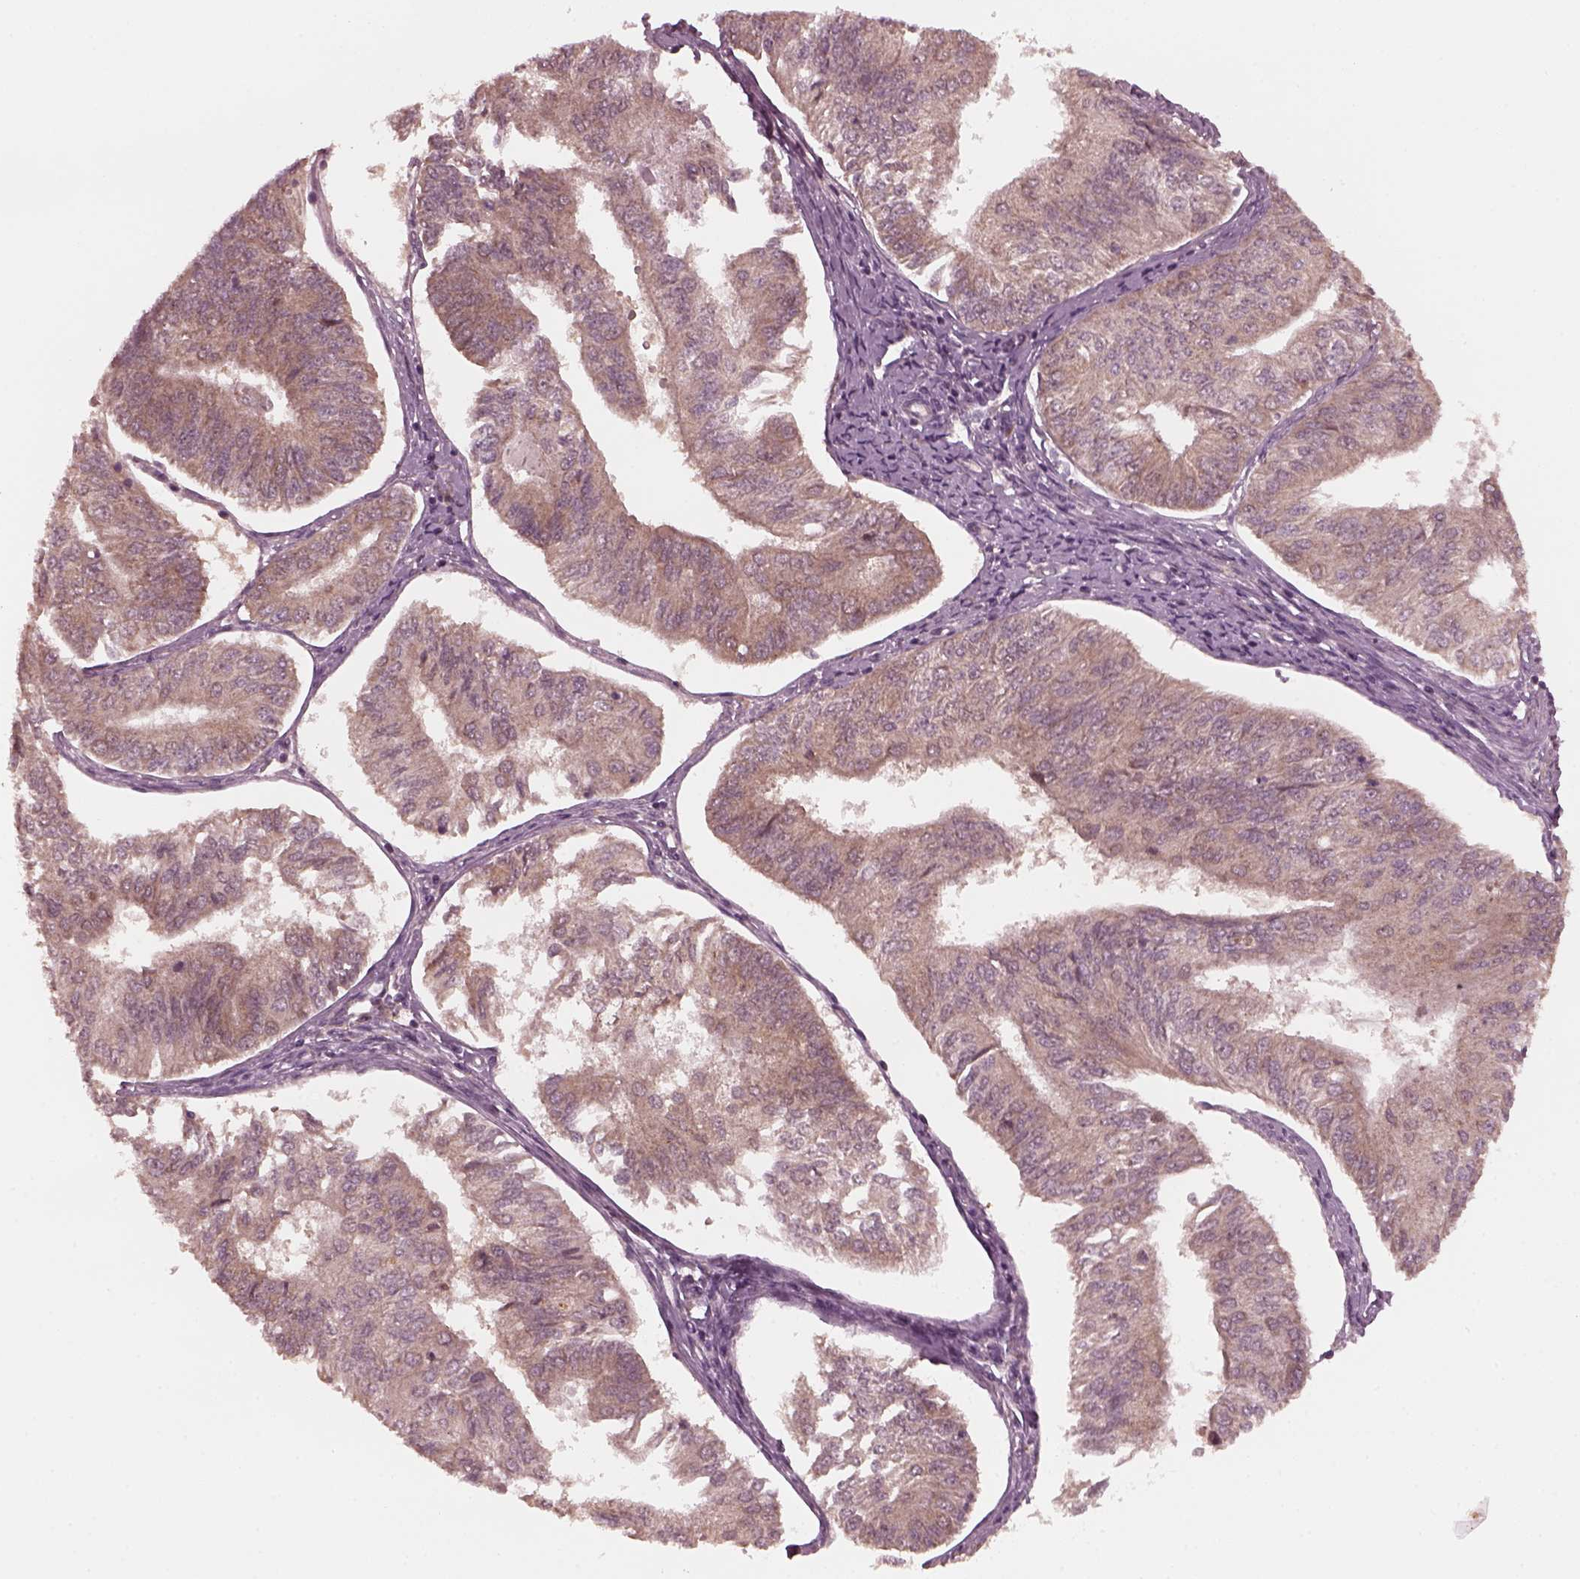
{"staining": {"intensity": "moderate", "quantity": "<25%", "location": "cytoplasmic/membranous"}, "tissue": "endometrial cancer", "cell_type": "Tumor cells", "image_type": "cancer", "snomed": [{"axis": "morphology", "description": "Adenocarcinoma, NOS"}, {"axis": "topography", "description": "Endometrium"}], "caption": "Endometrial cancer stained with a protein marker shows moderate staining in tumor cells.", "gene": "FAF2", "patient": {"sex": "female", "age": 58}}